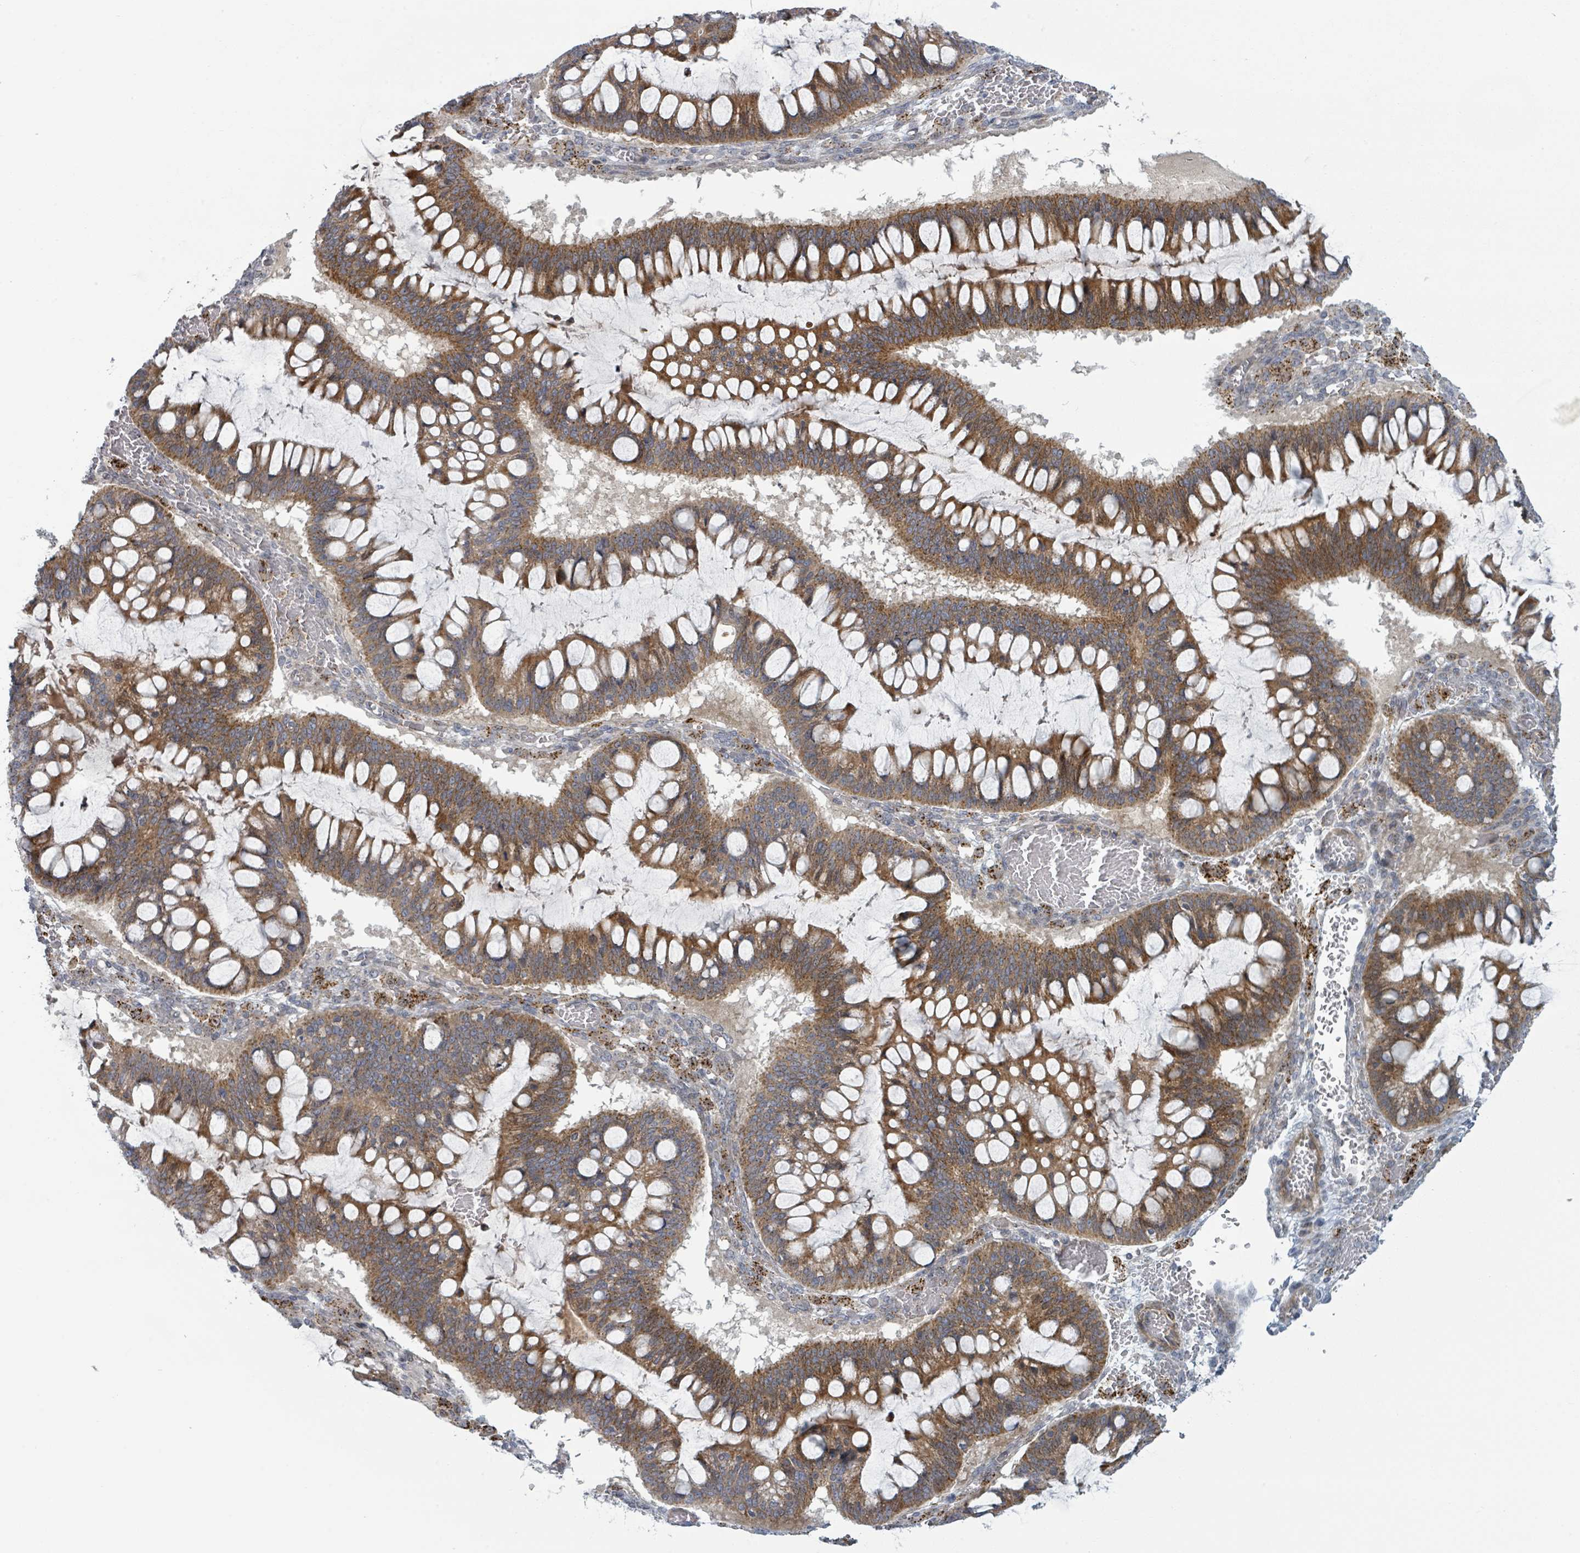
{"staining": {"intensity": "moderate", "quantity": "25%-75%", "location": "cytoplasmic/membranous"}, "tissue": "ovarian cancer", "cell_type": "Tumor cells", "image_type": "cancer", "snomed": [{"axis": "morphology", "description": "Cystadenocarcinoma, mucinous, NOS"}, {"axis": "topography", "description": "Ovary"}], "caption": "The micrograph reveals a brown stain indicating the presence of a protein in the cytoplasmic/membranous of tumor cells in mucinous cystadenocarcinoma (ovarian).", "gene": "COL5A3", "patient": {"sex": "female", "age": 73}}